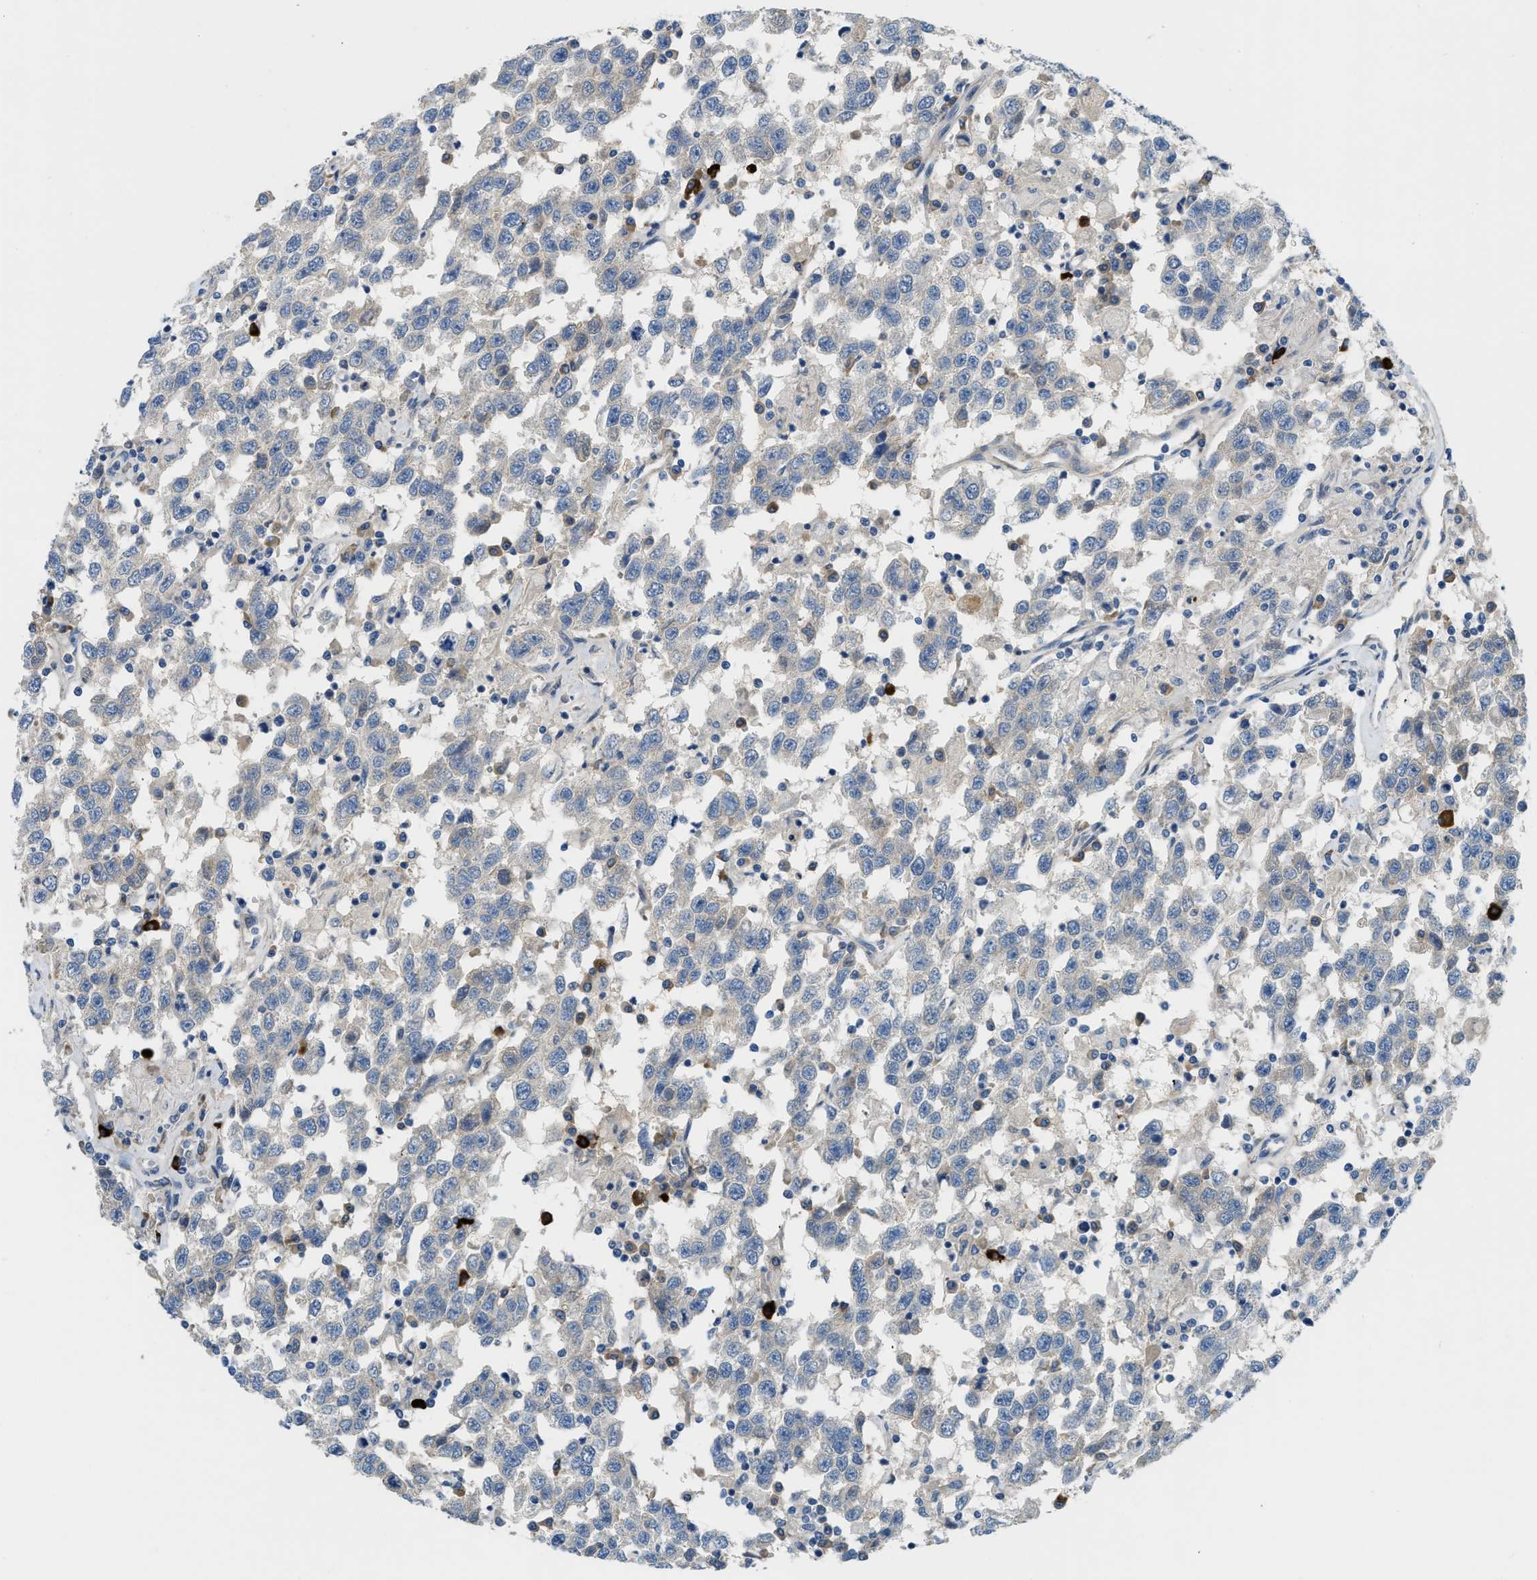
{"staining": {"intensity": "negative", "quantity": "none", "location": "none"}, "tissue": "testis cancer", "cell_type": "Tumor cells", "image_type": "cancer", "snomed": [{"axis": "morphology", "description": "Seminoma, NOS"}, {"axis": "topography", "description": "Testis"}], "caption": "DAB immunohistochemical staining of seminoma (testis) exhibits no significant staining in tumor cells.", "gene": "BMPR1A", "patient": {"sex": "male", "age": 41}}